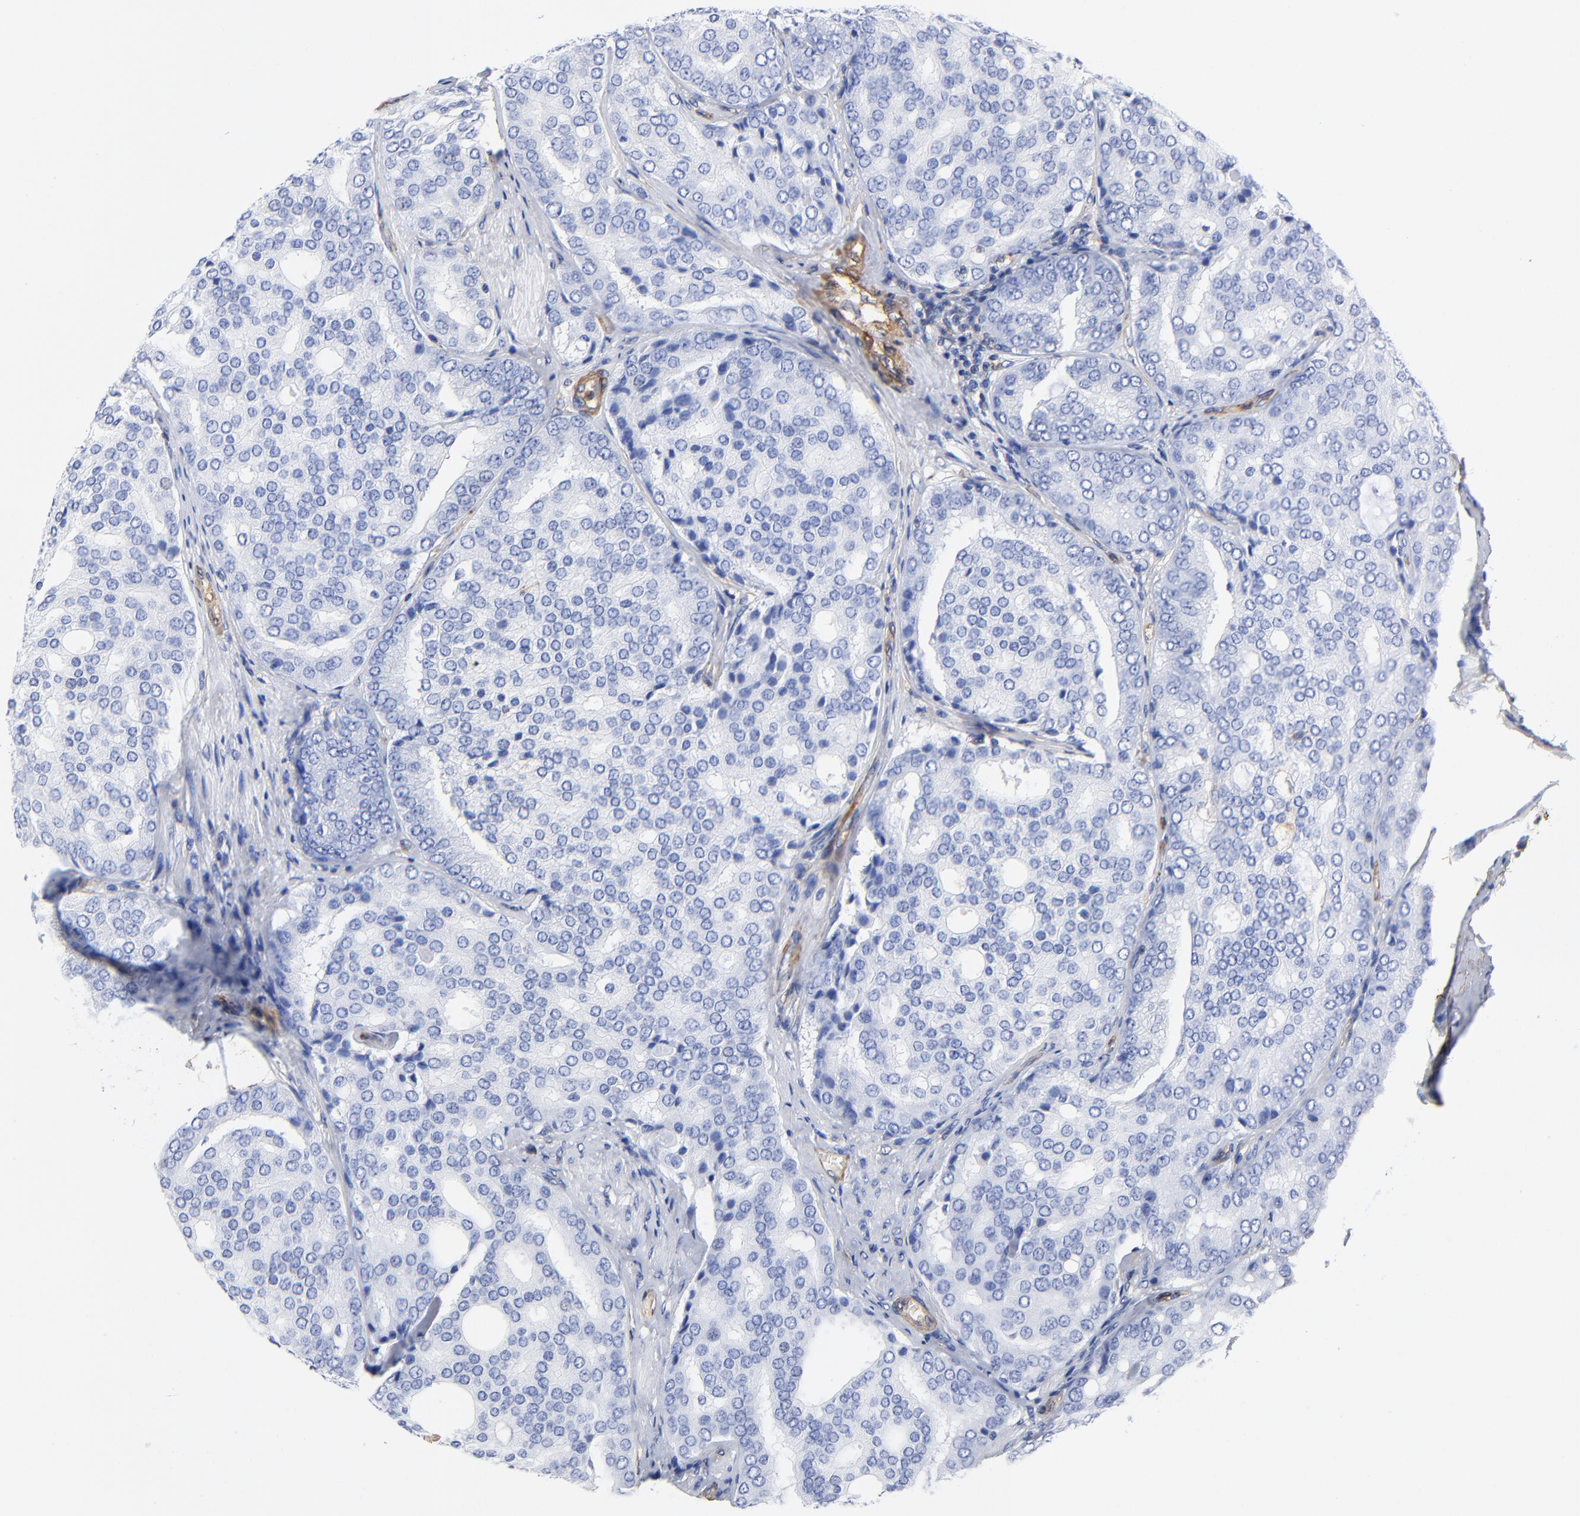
{"staining": {"intensity": "negative", "quantity": "none", "location": "none"}, "tissue": "prostate cancer", "cell_type": "Tumor cells", "image_type": "cancer", "snomed": [{"axis": "morphology", "description": "Adenocarcinoma, High grade"}, {"axis": "topography", "description": "Prostate"}], "caption": "Immunohistochemical staining of human prostate adenocarcinoma (high-grade) reveals no significant positivity in tumor cells.", "gene": "TAGLN2", "patient": {"sex": "male", "age": 64}}